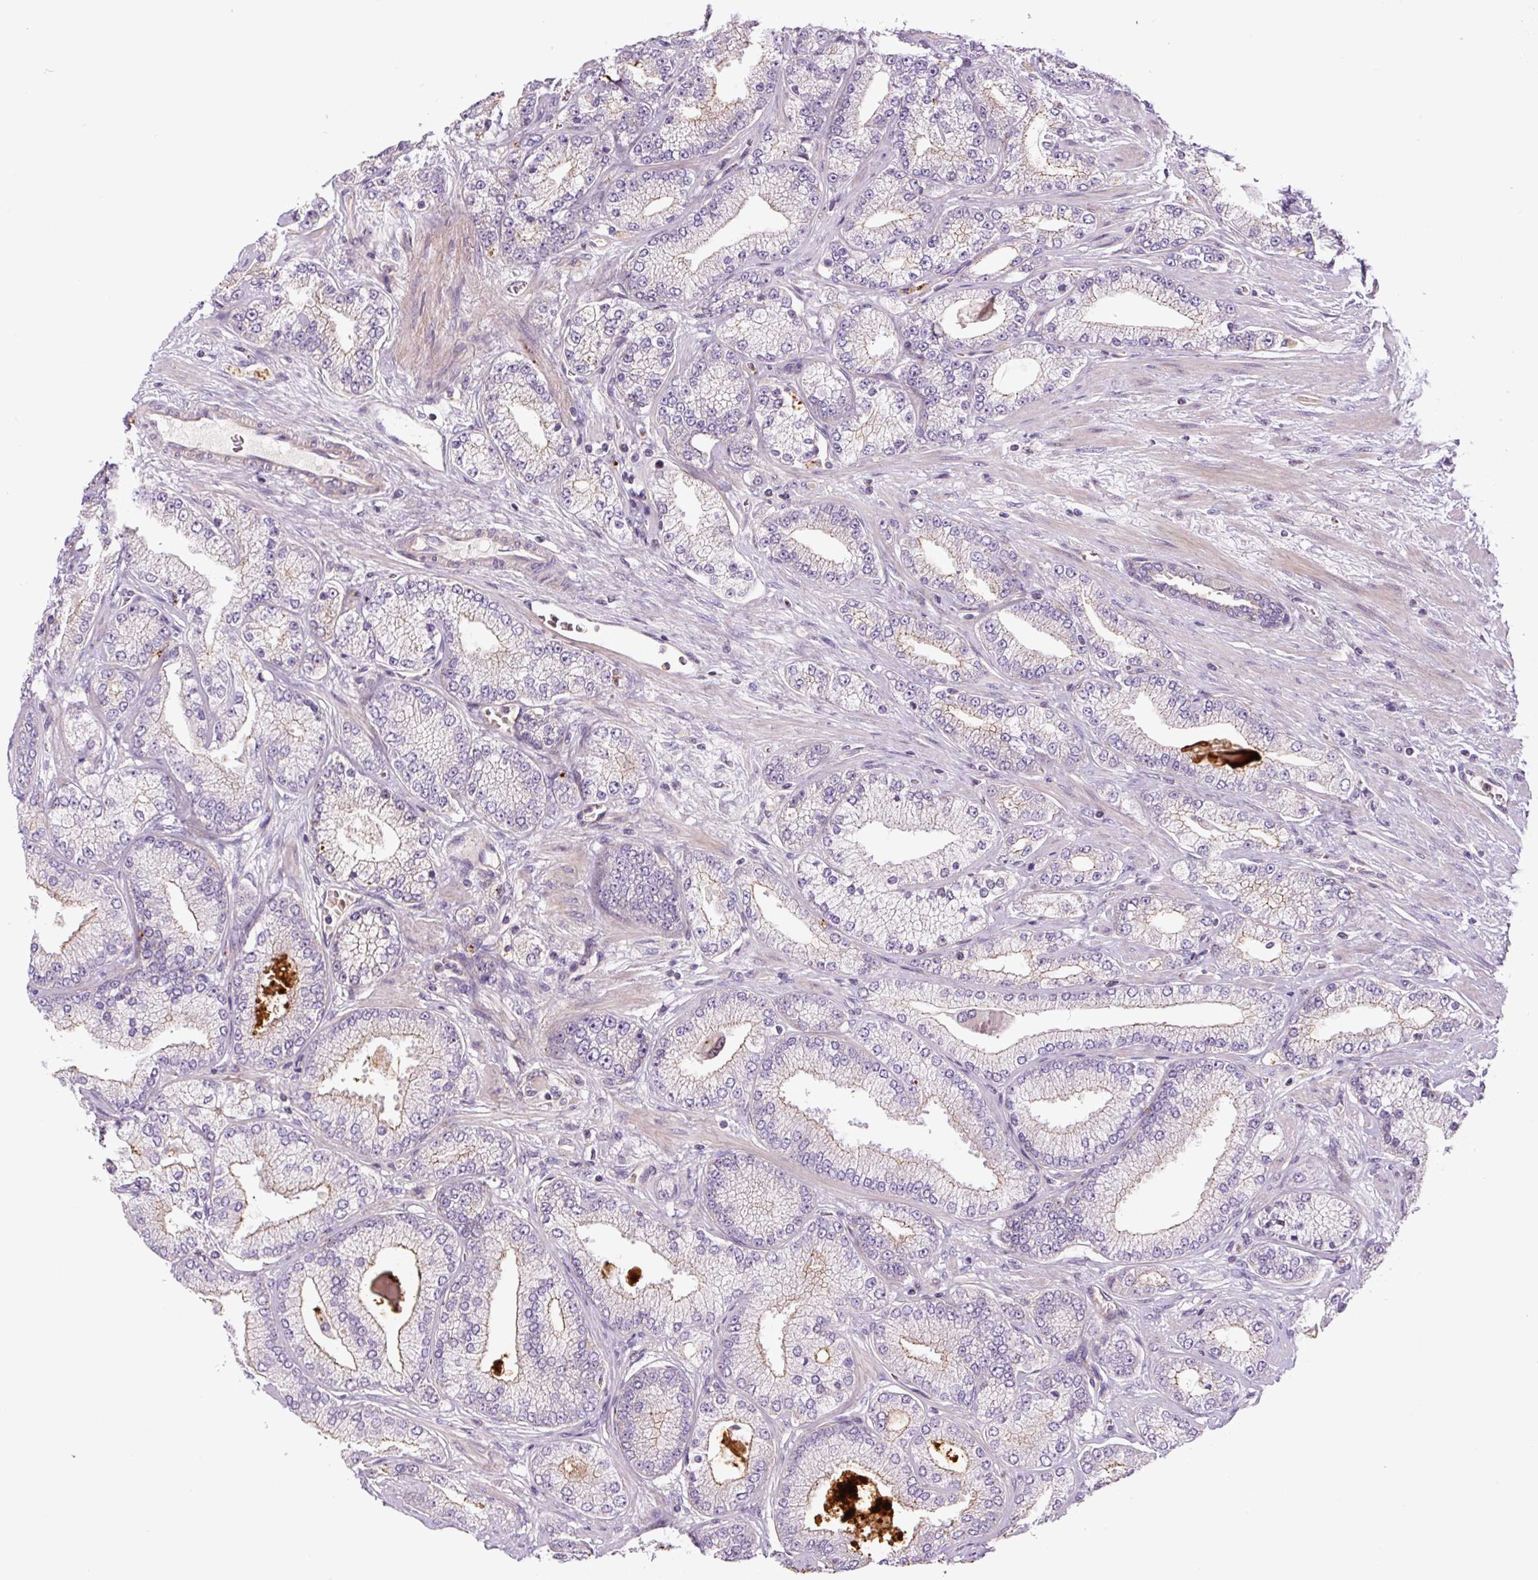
{"staining": {"intensity": "negative", "quantity": "none", "location": "none"}, "tissue": "prostate cancer", "cell_type": "Tumor cells", "image_type": "cancer", "snomed": [{"axis": "morphology", "description": "Adenocarcinoma, High grade"}, {"axis": "topography", "description": "Prostate"}], "caption": "An IHC image of prostate cancer is shown. There is no staining in tumor cells of prostate cancer.", "gene": "CCNI2", "patient": {"sex": "male", "age": 68}}